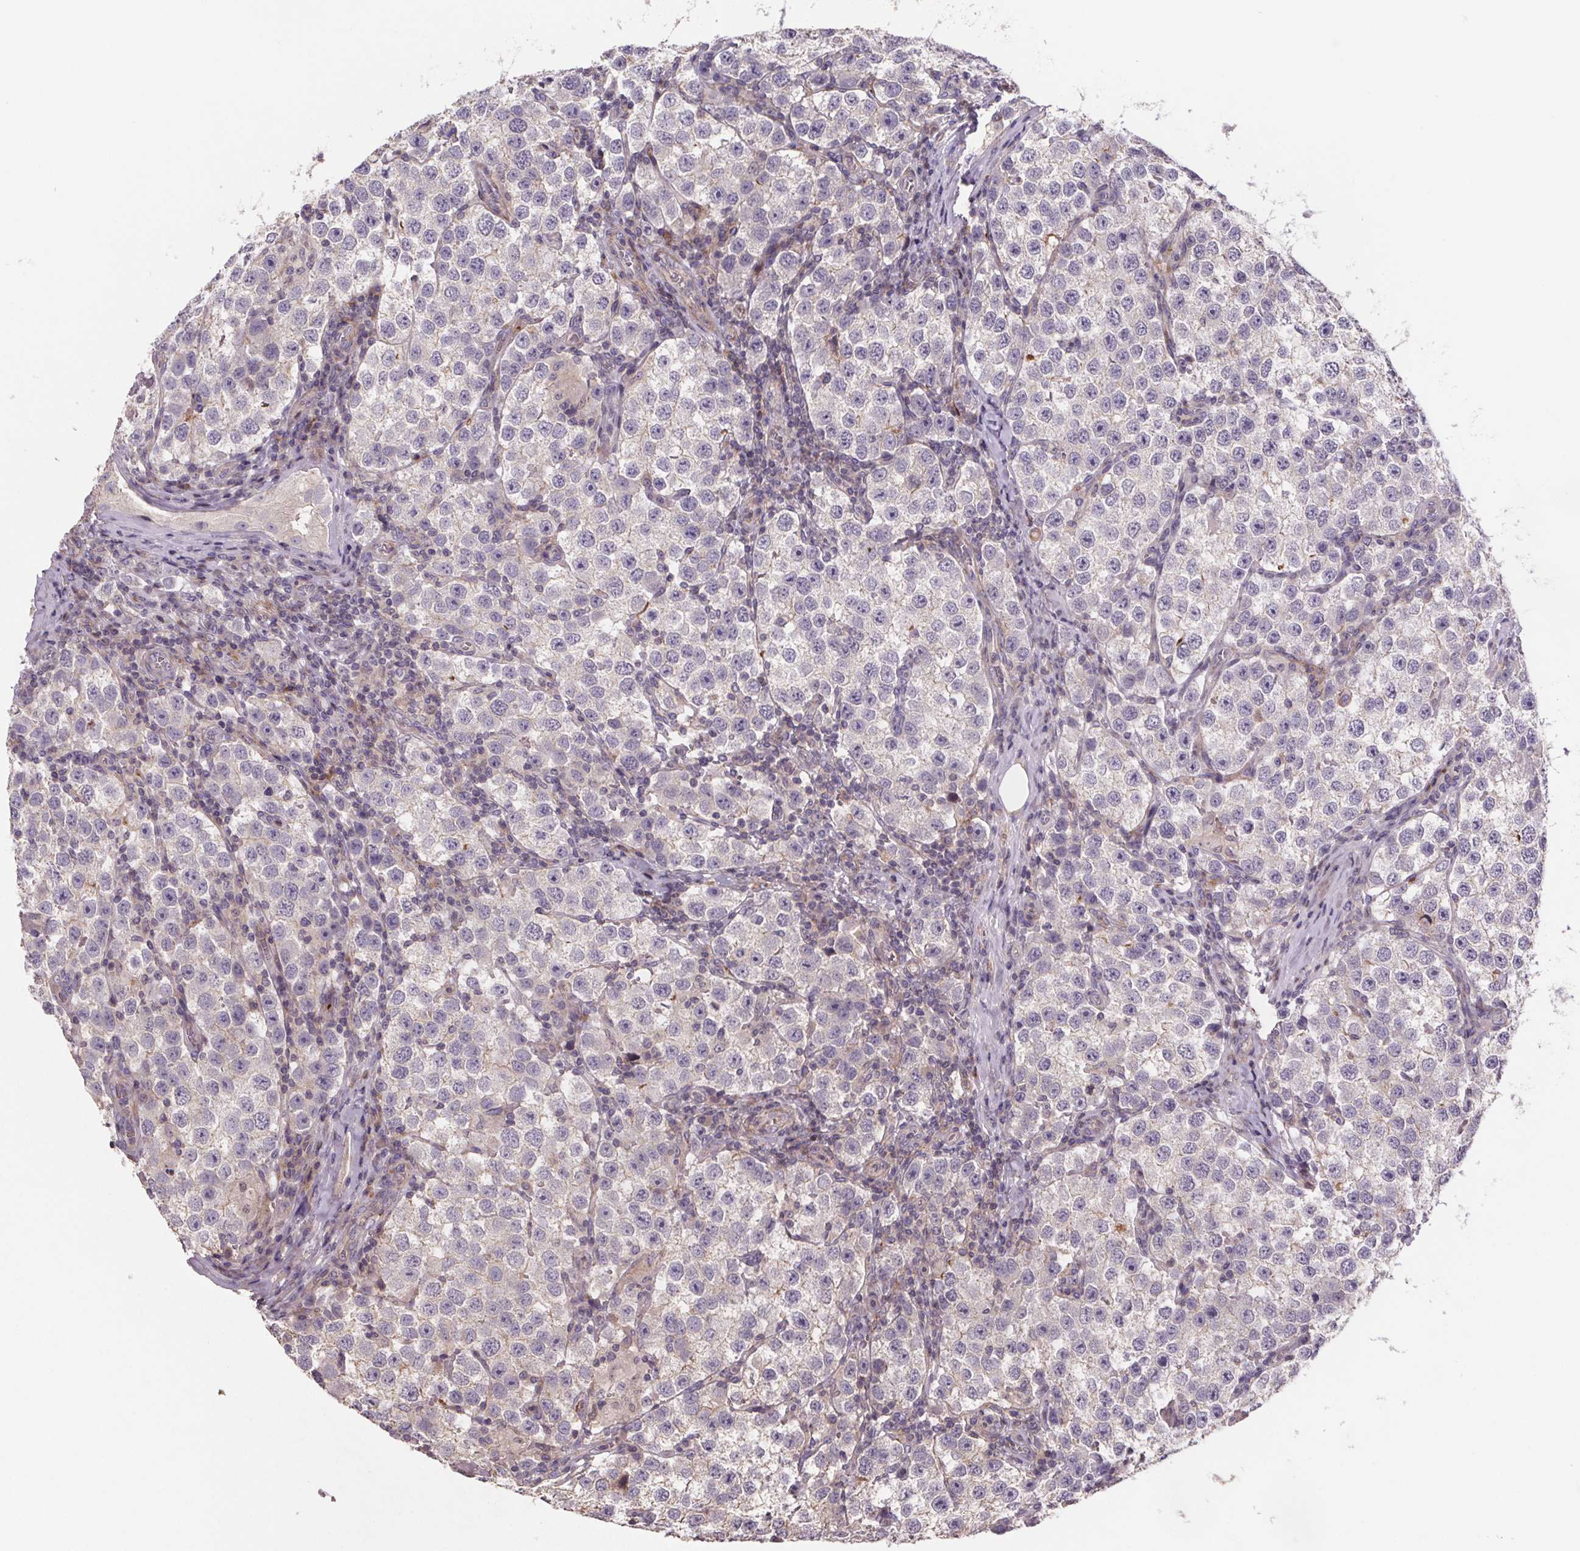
{"staining": {"intensity": "negative", "quantity": "none", "location": "none"}, "tissue": "testis cancer", "cell_type": "Tumor cells", "image_type": "cancer", "snomed": [{"axis": "morphology", "description": "Seminoma, NOS"}, {"axis": "topography", "description": "Testis"}], "caption": "IHC of seminoma (testis) demonstrates no staining in tumor cells.", "gene": "CLN3", "patient": {"sex": "male", "age": 37}}